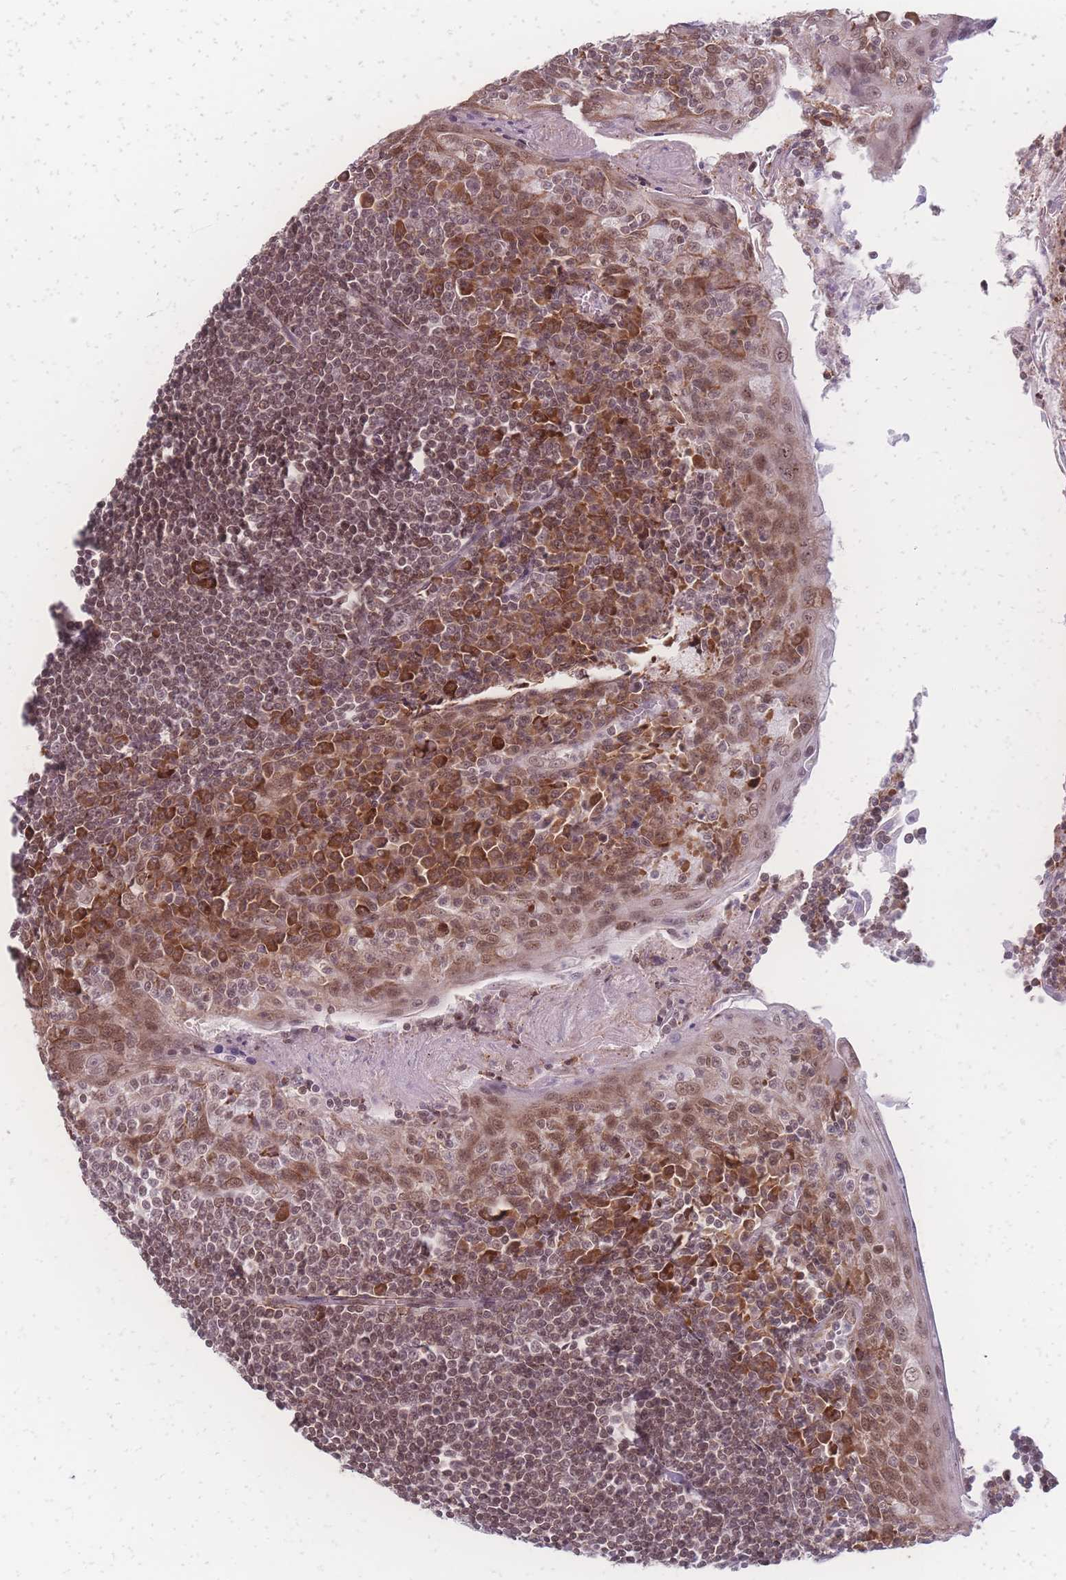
{"staining": {"intensity": "moderate", "quantity": "<25%", "location": "nuclear"}, "tissue": "tonsil", "cell_type": "Germinal center cells", "image_type": "normal", "snomed": [{"axis": "morphology", "description": "Normal tissue, NOS"}, {"axis": "topography", "description": "Tonsil"}], "caption": "A low amount of moderate nuclear staining is identified in approximately <25% of germinal center cells in benign tonsil. (IHC, brightfield microscopy, high magnification).", "gene": "ZC3H13", "patient": {"sex": "male", "age": 27}}